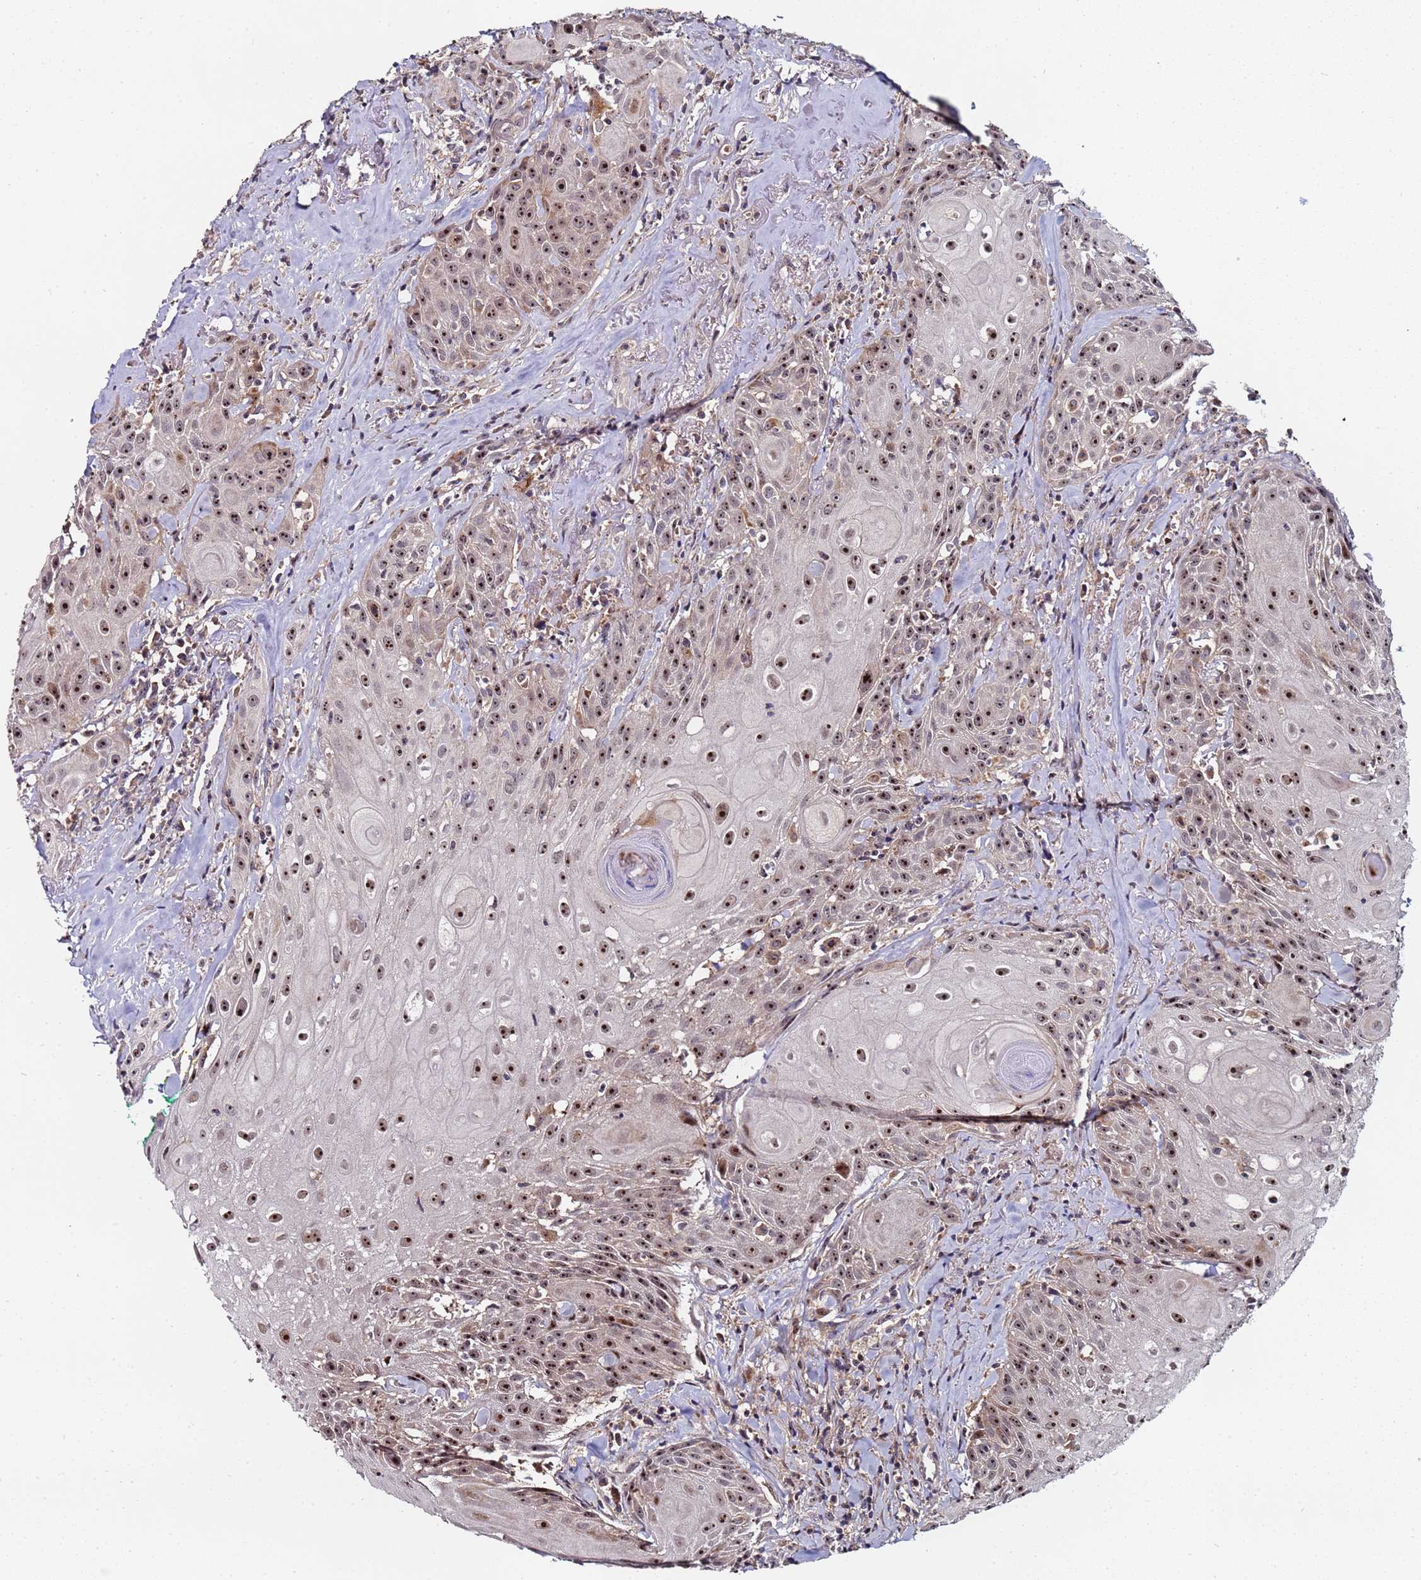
{"staining": {"intensity": "strong", "quantity": ">75%", "location": "nuclear"}, "tissue": "head and neck cancer", "cell_type": "Tumor cells", "image_type": "cancer", "snomed": [{"axis": "morphology", "description": "Squamous cell carcinoma, NOS"}, {"axis": "topography", "description": "Oral tissue"}, {"axis": "topography", "description": "Head-Neck"}], "caption": "IHC image of neoplastic tissue: human head and neck cancer (squamous cell carcinoma) stained using immunohistochemistry shows high levels of strong protein expression localized specifically in the nuclear of tumor cells, appearing as a nuclear brown color.", "gene": "KRI1", "patient": {"sex": "female", "age": 82}}